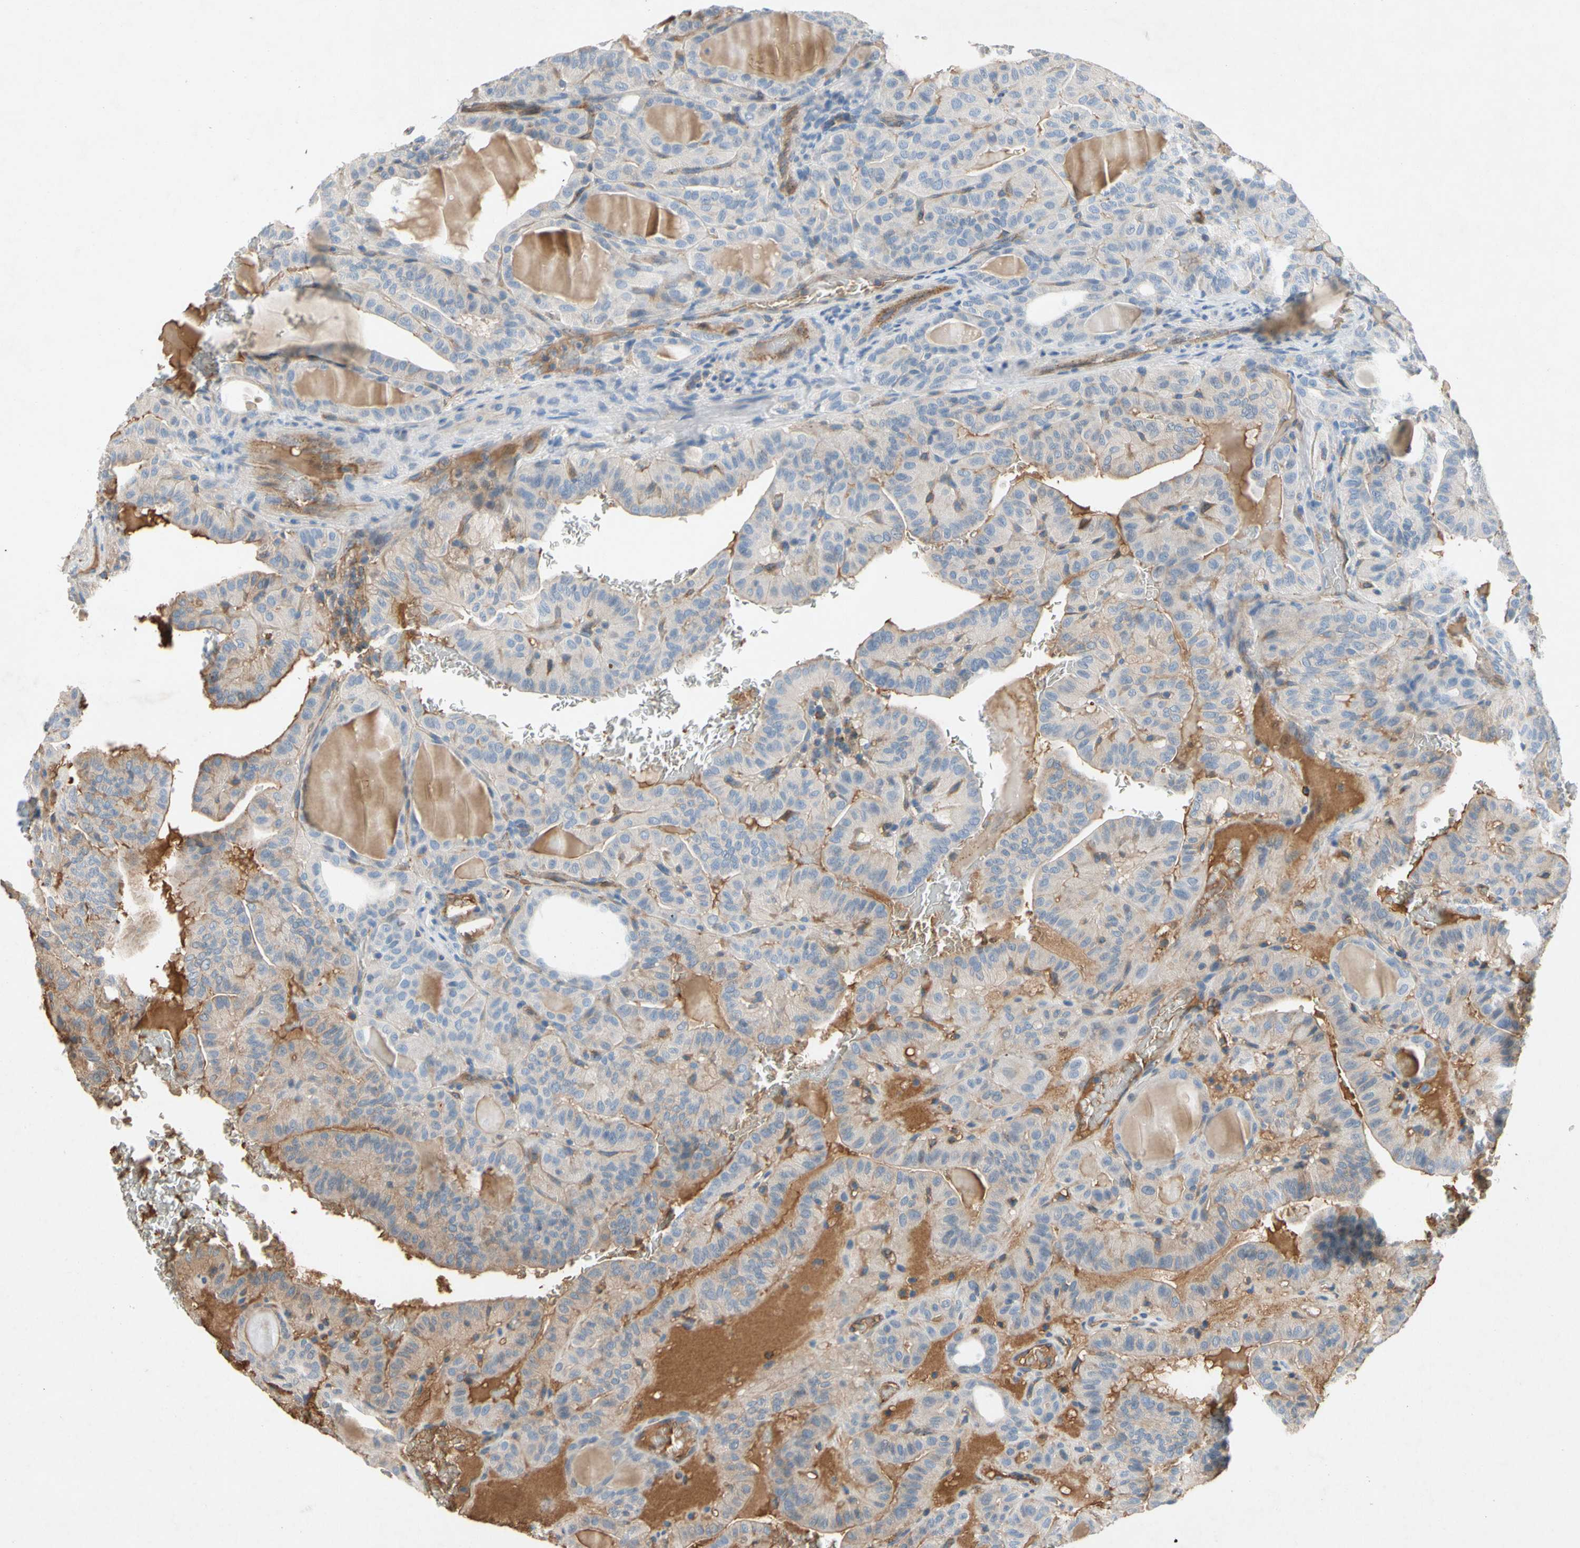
{"staining": {"intensity": "weak", "quantity": "25%-75%", "location": "cytoplasmic/membranous"}, "tissue": "thyroid cancer", "cell_type": "Tumor cells", "image_type": "cancer", "snomed": [{"axis": "morphology", "description": "Papillary adenocarcinoma, NOS"}, {"axis": "topography", "description": "Thyroid gland"}], "caption": "Immunohistochemical staining of papillary adenocarcinoma (thyroid) reveals weak cytoplasmic/membranous protein expression in approximately 25%-75% of tumor cells.", "gene": "NDFIP2", "patient": {"sex": "male", "age": 77}}